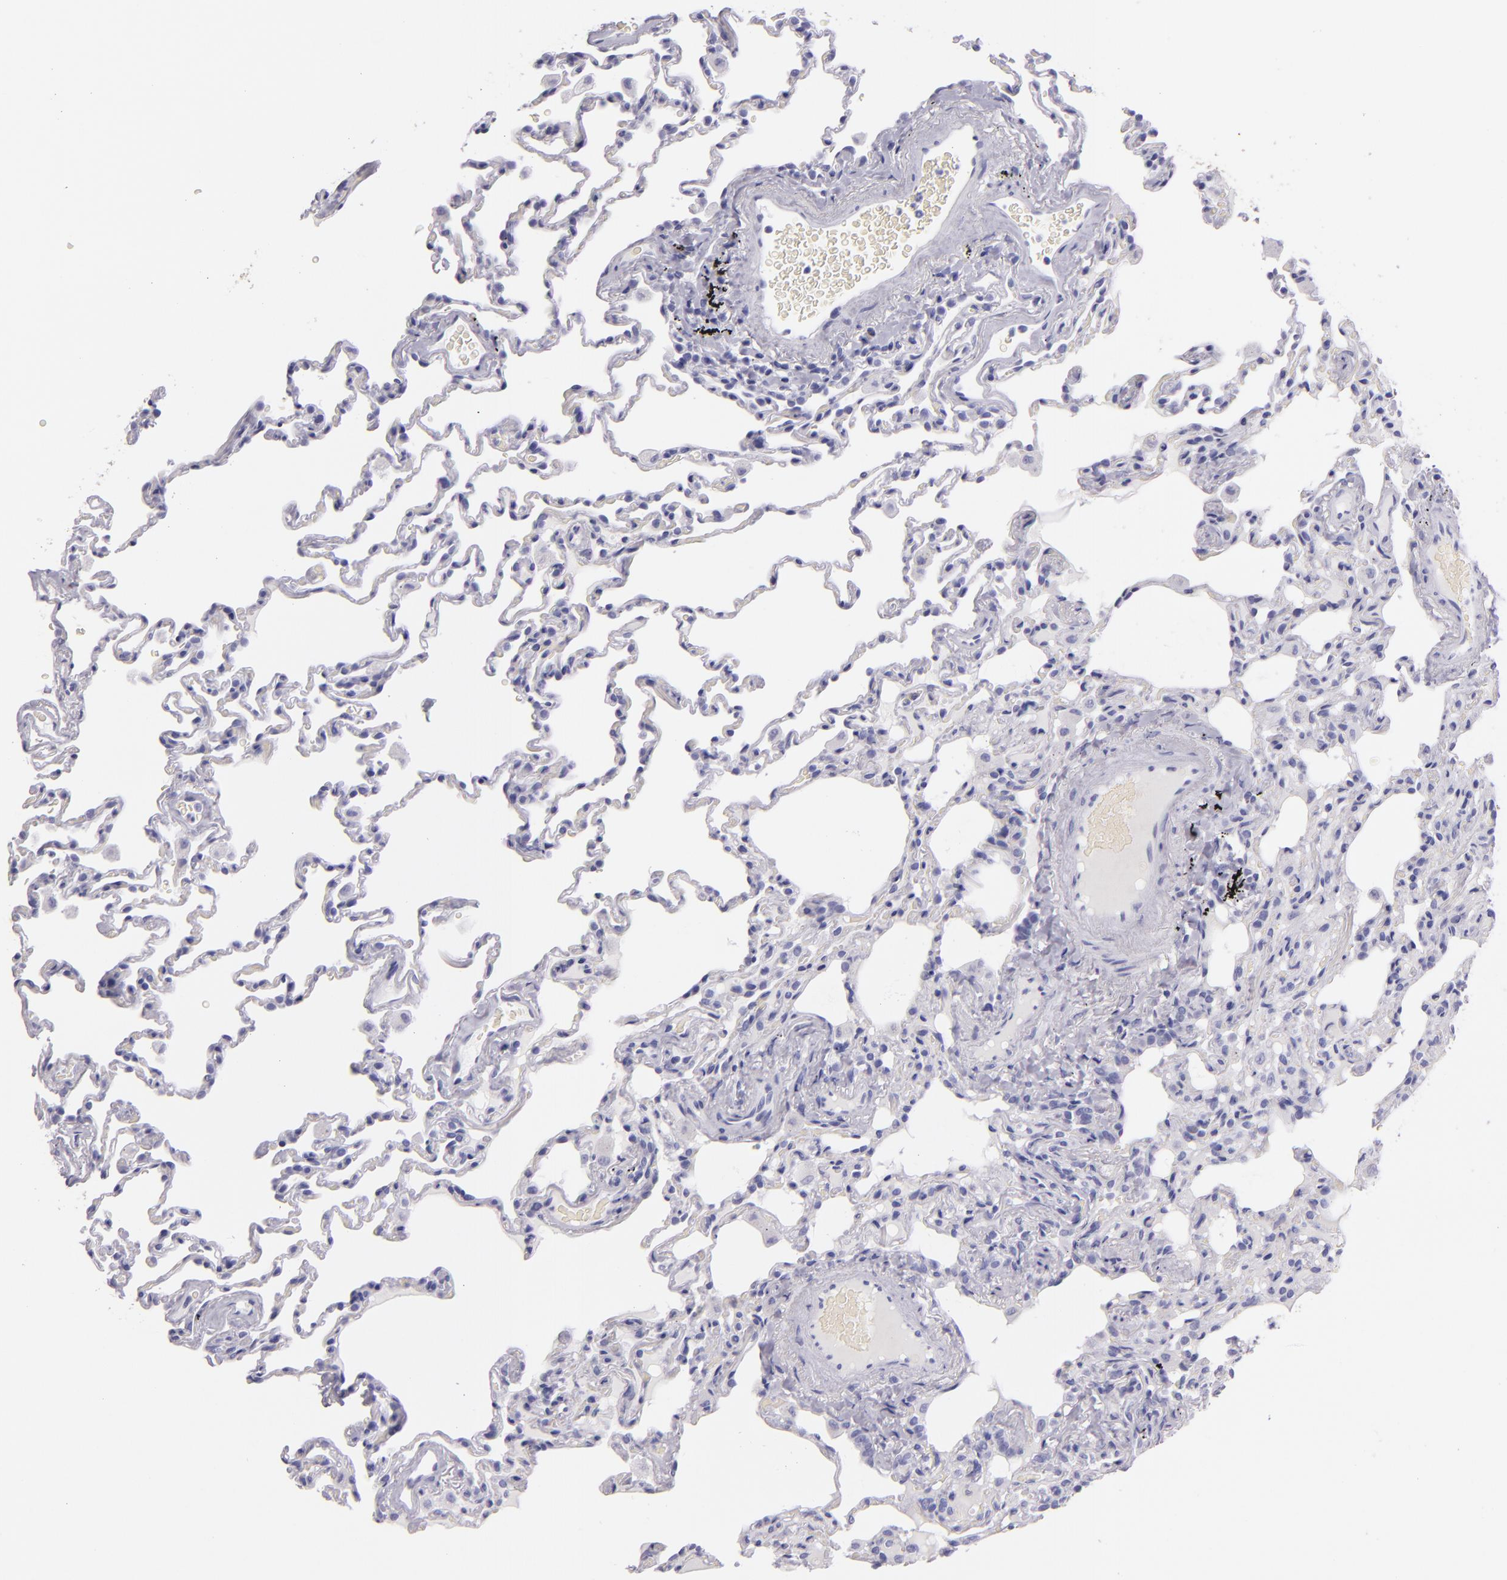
{"staining": {"intensity": "negative", "quantity": "none", "location": "none"}, "tissue": "lung", "cell_type": "Alveolar cells", "image_type": "normal", "snomed": [{"axis": "morphology", "description": "Normal tissue, NOS"}, {"axis": "topography", "description": "Lung"}], "caption": "There is no significant expression in alveolar cells of lung. The staining is performed using DAB brown chromogen with nuclei counter-stained in using hematoxylin.", "gene": "MUC5AC", "patient": {"sex": "male", "age": 59}}